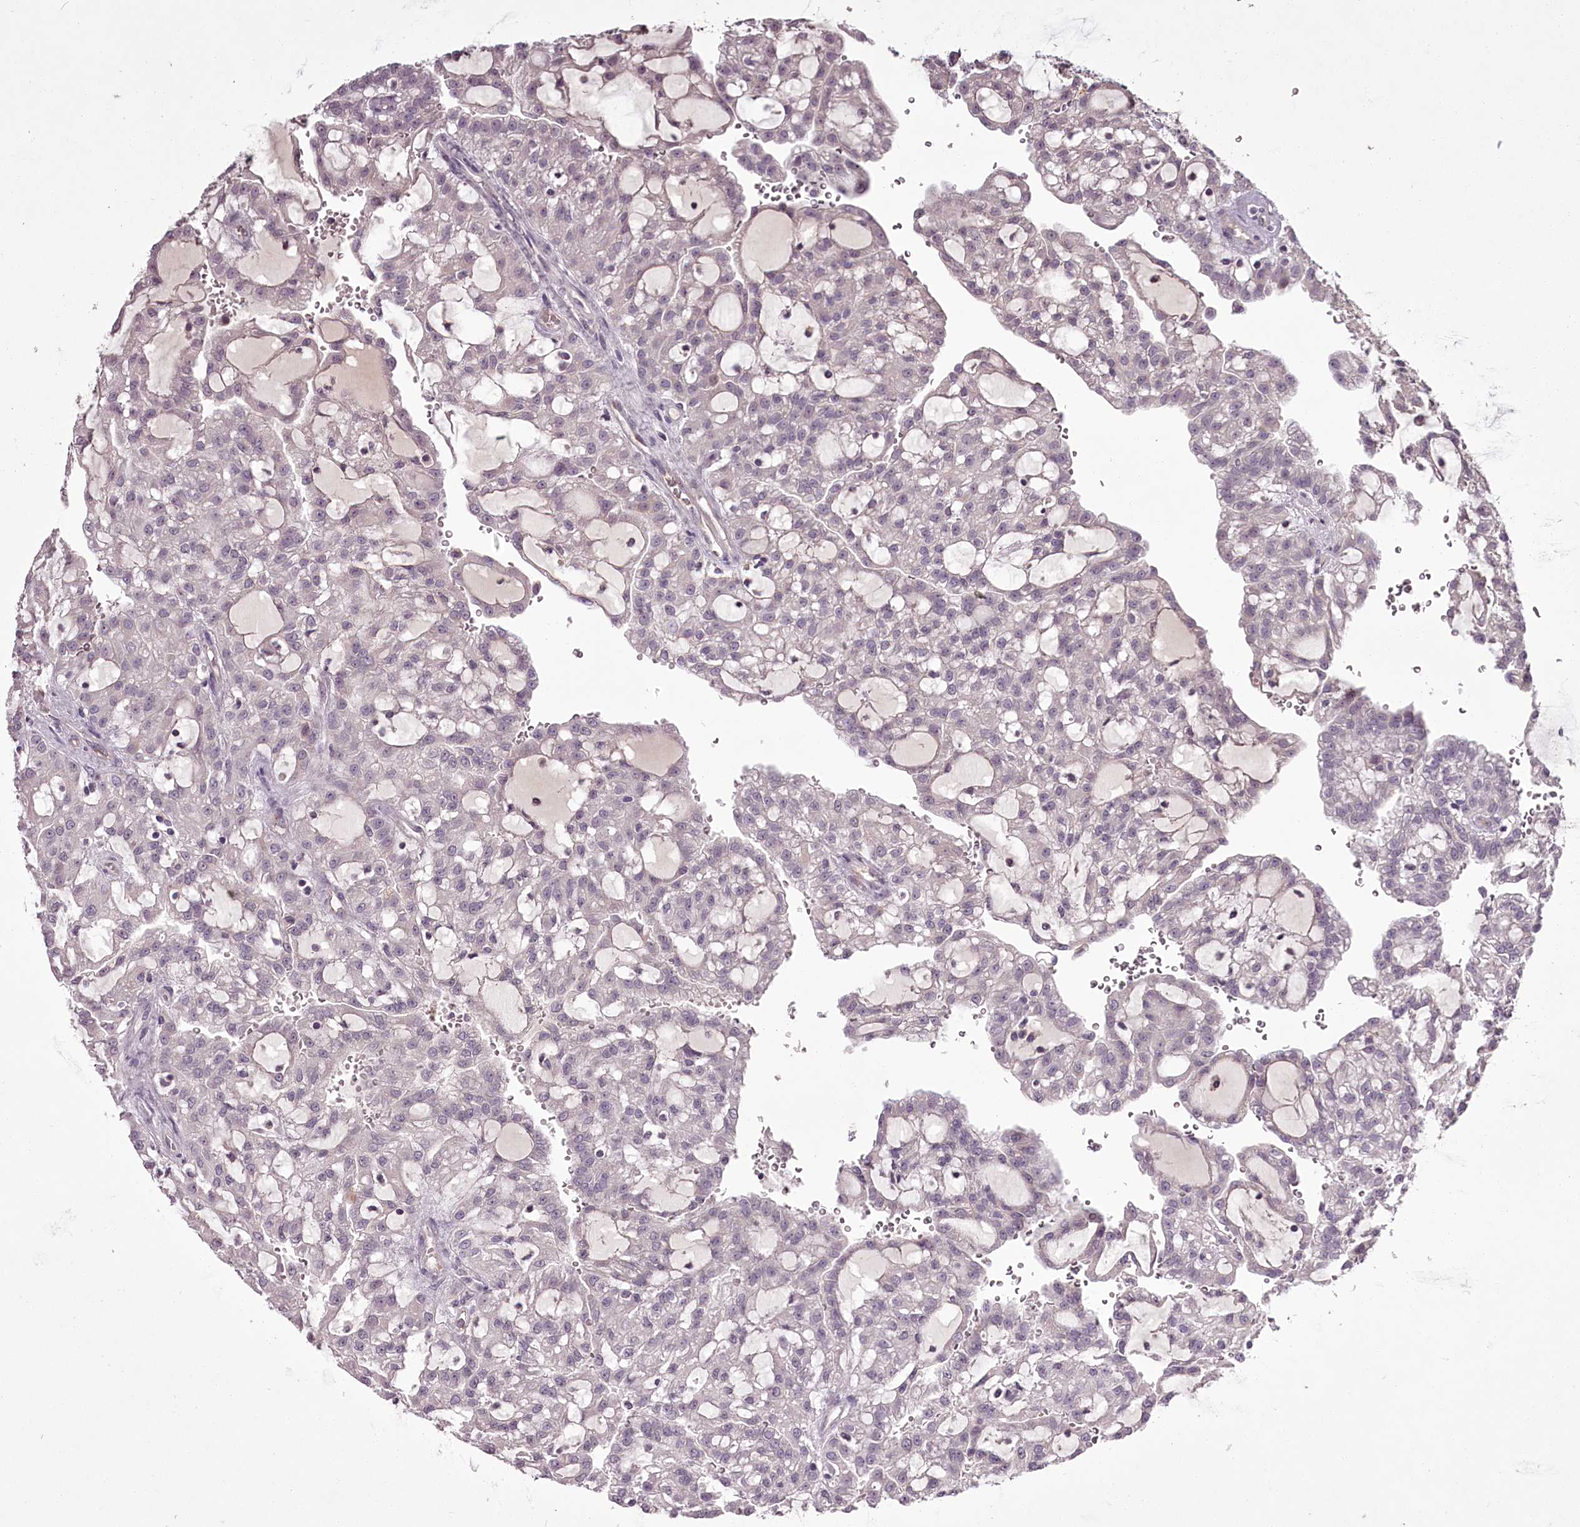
{"staining": {"intensity": "negative", "quantity": "none", "location": "none"}, "tissue": "renal cancer", "cell_type": "Tumor cells", "image_type": "cancer", "snomed": [{"axis": "morphology", "description": "Adenocarcinoma, NOS"}, {"axis": "topography", "description": "Kidney"}], "caption": "The photomicrograph shows no significant expression in tumor cells of renal adenocarcinoma.", "gene": "RBMXL2", "patient": {"sex": "male", "age": 63}}